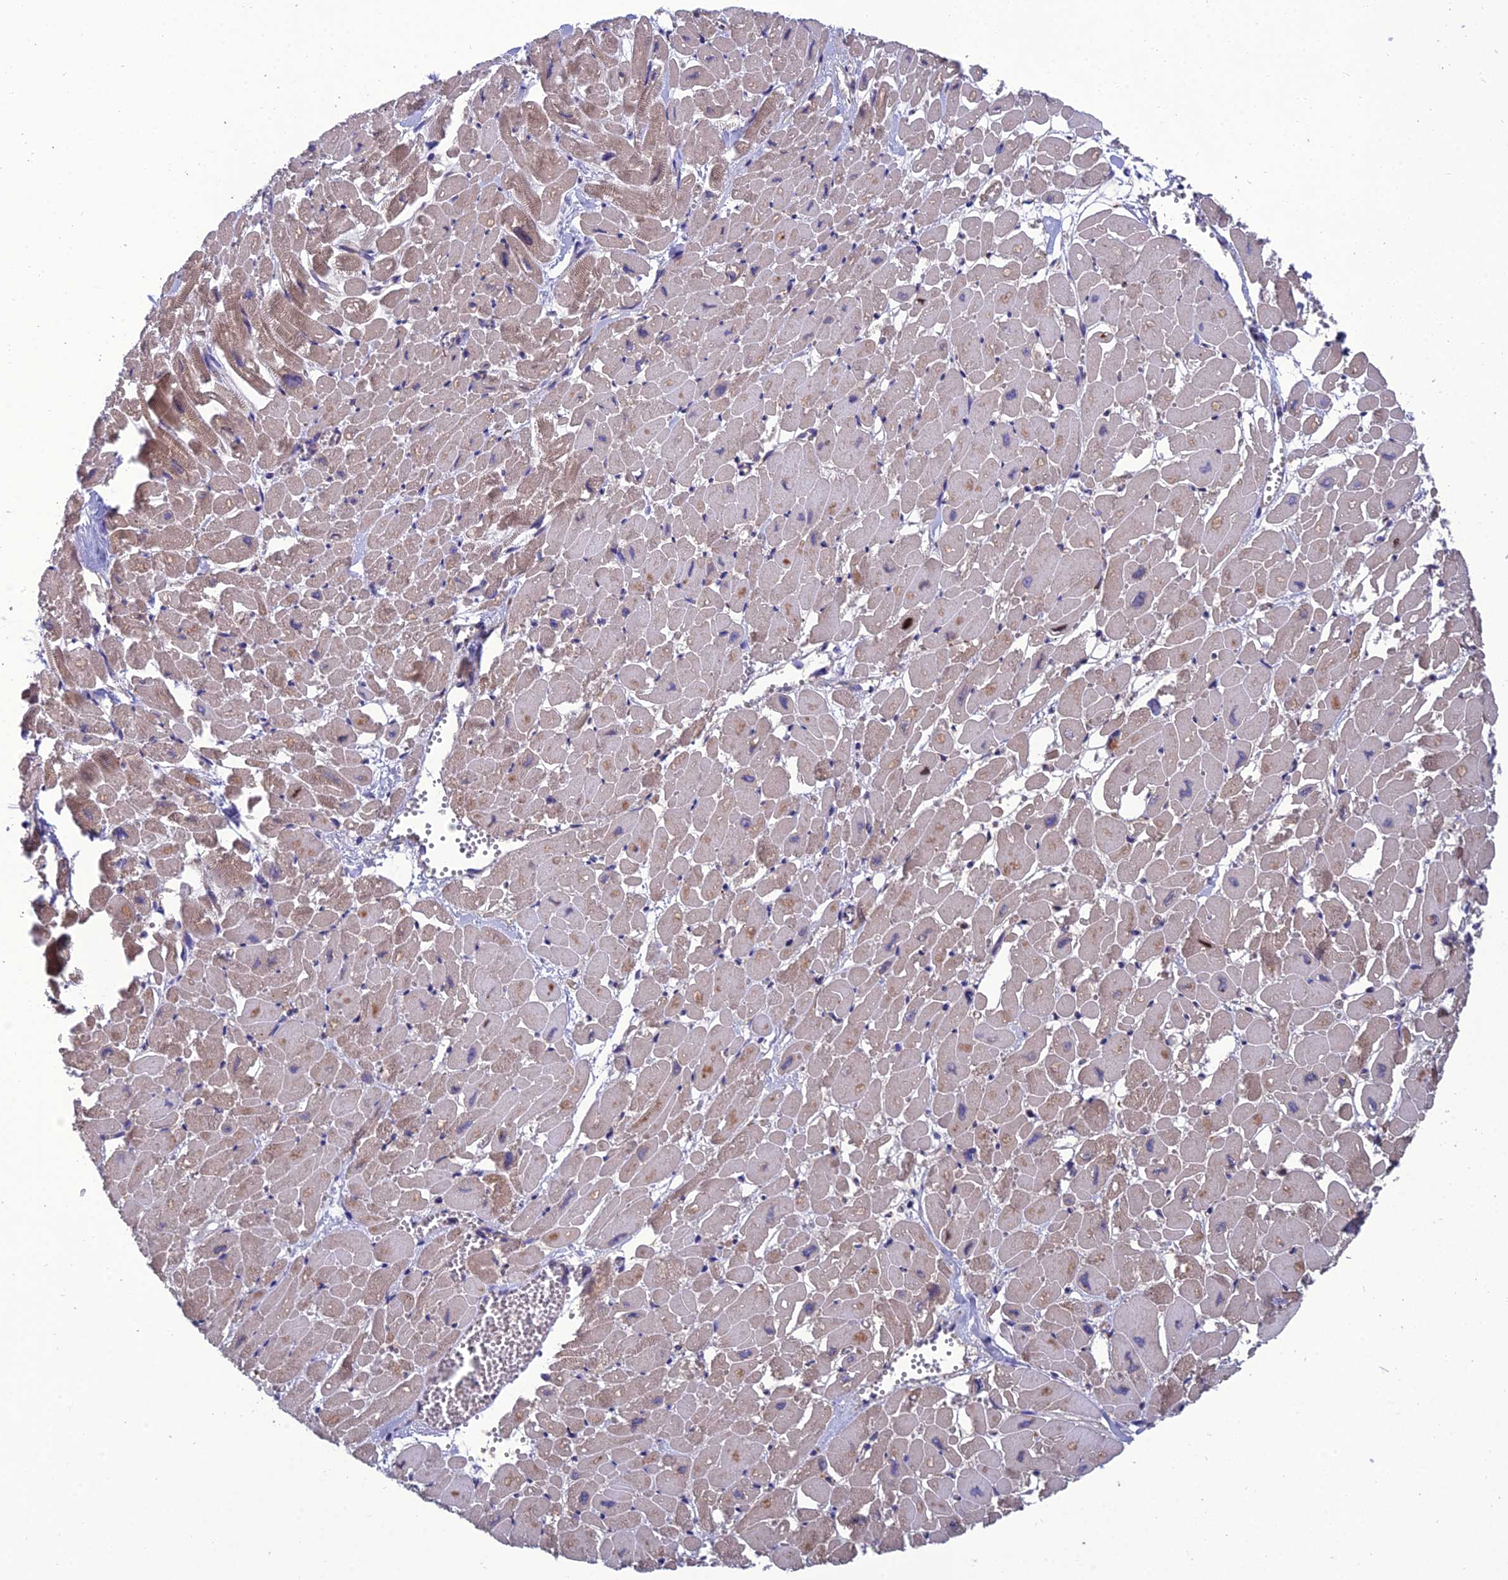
{"staining": {"intensity": "moderate", "quantity": "25%-75%", "location": "cytoplasmic/membranous"}, "tissue": "heart muscle", "cell_type": "Cardiomyocytes", "image_type": "normal", "snomed": [{"axis": "morphology", "description": "Normal tissue, NOS"}, {"axis": "topography", "description": "Heart"}], "caption": "Protein expression analysis of benign heart muscle shows moderate cytoplasmic/membranous staining in about 25%-75% of cardiomyocytes.", "gene": "UMAD1", "patient": {"sex": "male", "age": 54}}